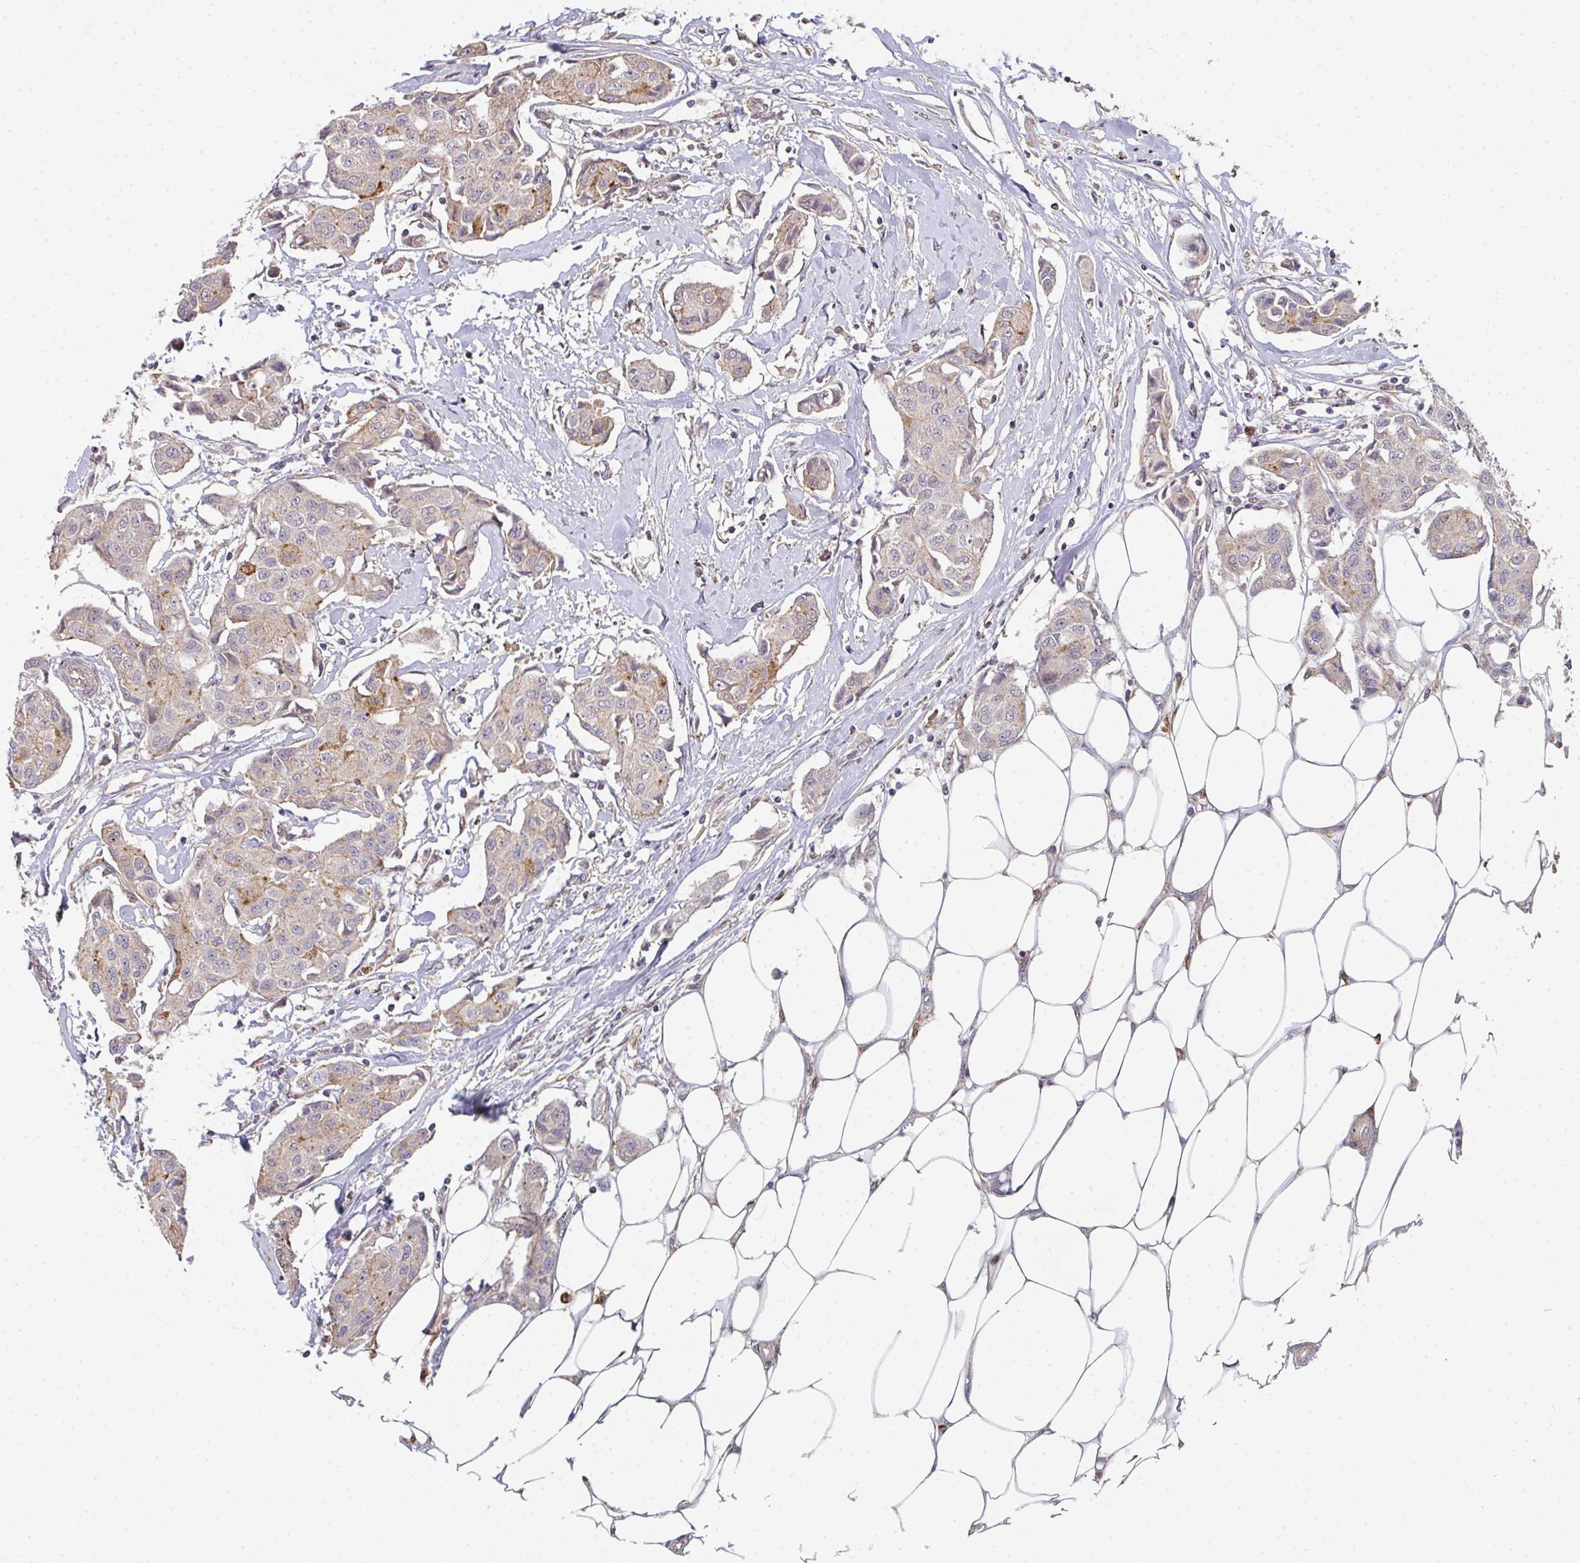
{"staining": {"intensity": "weak", "quantity": "<25%", "location": "cytoplasmic/membranous"}, "tissue": "breast cancer", "cell_type": "Tumor cells", "image_type": "cancer", "snomed": [{"axis": "morphology", "description": "Duct carcinoma"}, {"axis": "topography", "description": "Breast"}, {"axis": "topography", "description": "Lymph node"}], "caption": "Immunohistochemical staining of human invasive ductal carcinoma (breast) reveals no significant staining in tumor cells.", "gene": "SIMC1", "patient": {"sex": "female", "age": 80}}